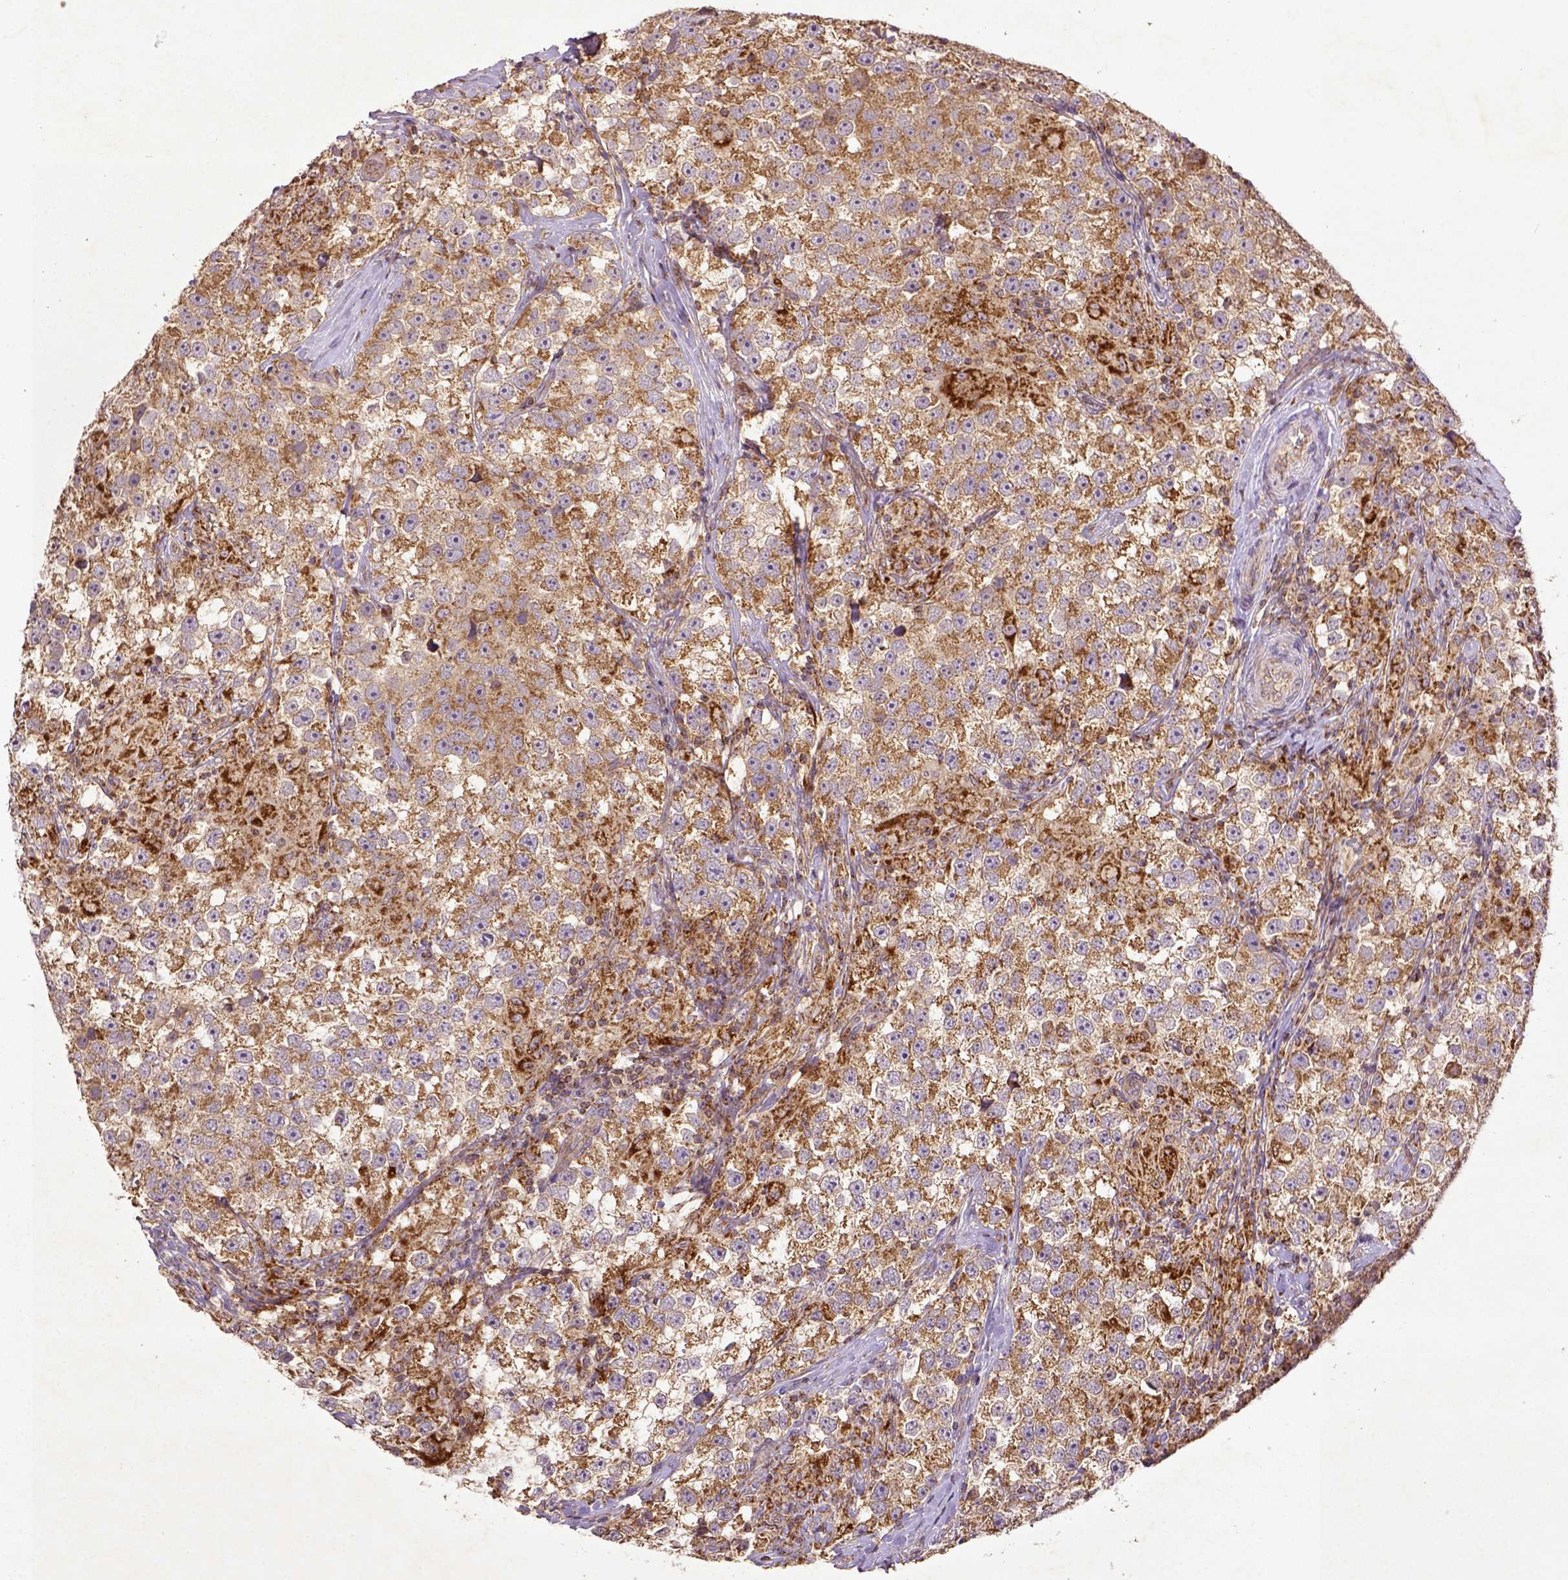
{"staining": {"intensity": "moderate", "quantity": ">75%", "location": "cytoplasmic/membranous"}, "tissue": "testis cancer", "cell_type": "Tumor cells", "image_type": "cancer", "snomed": [{"axis": "morphology", "description": "Seminoma, NOS"}, {"axis": "topography", "description": "Testis"}], "caption": "Protein expression analysis of testis seminoma reveals moderate cytoplasmic/membranous positivity in approximately >75% of tumor cells.", "gene": "MT-CO1", "patient": {"sex": "male", "age": 46}}